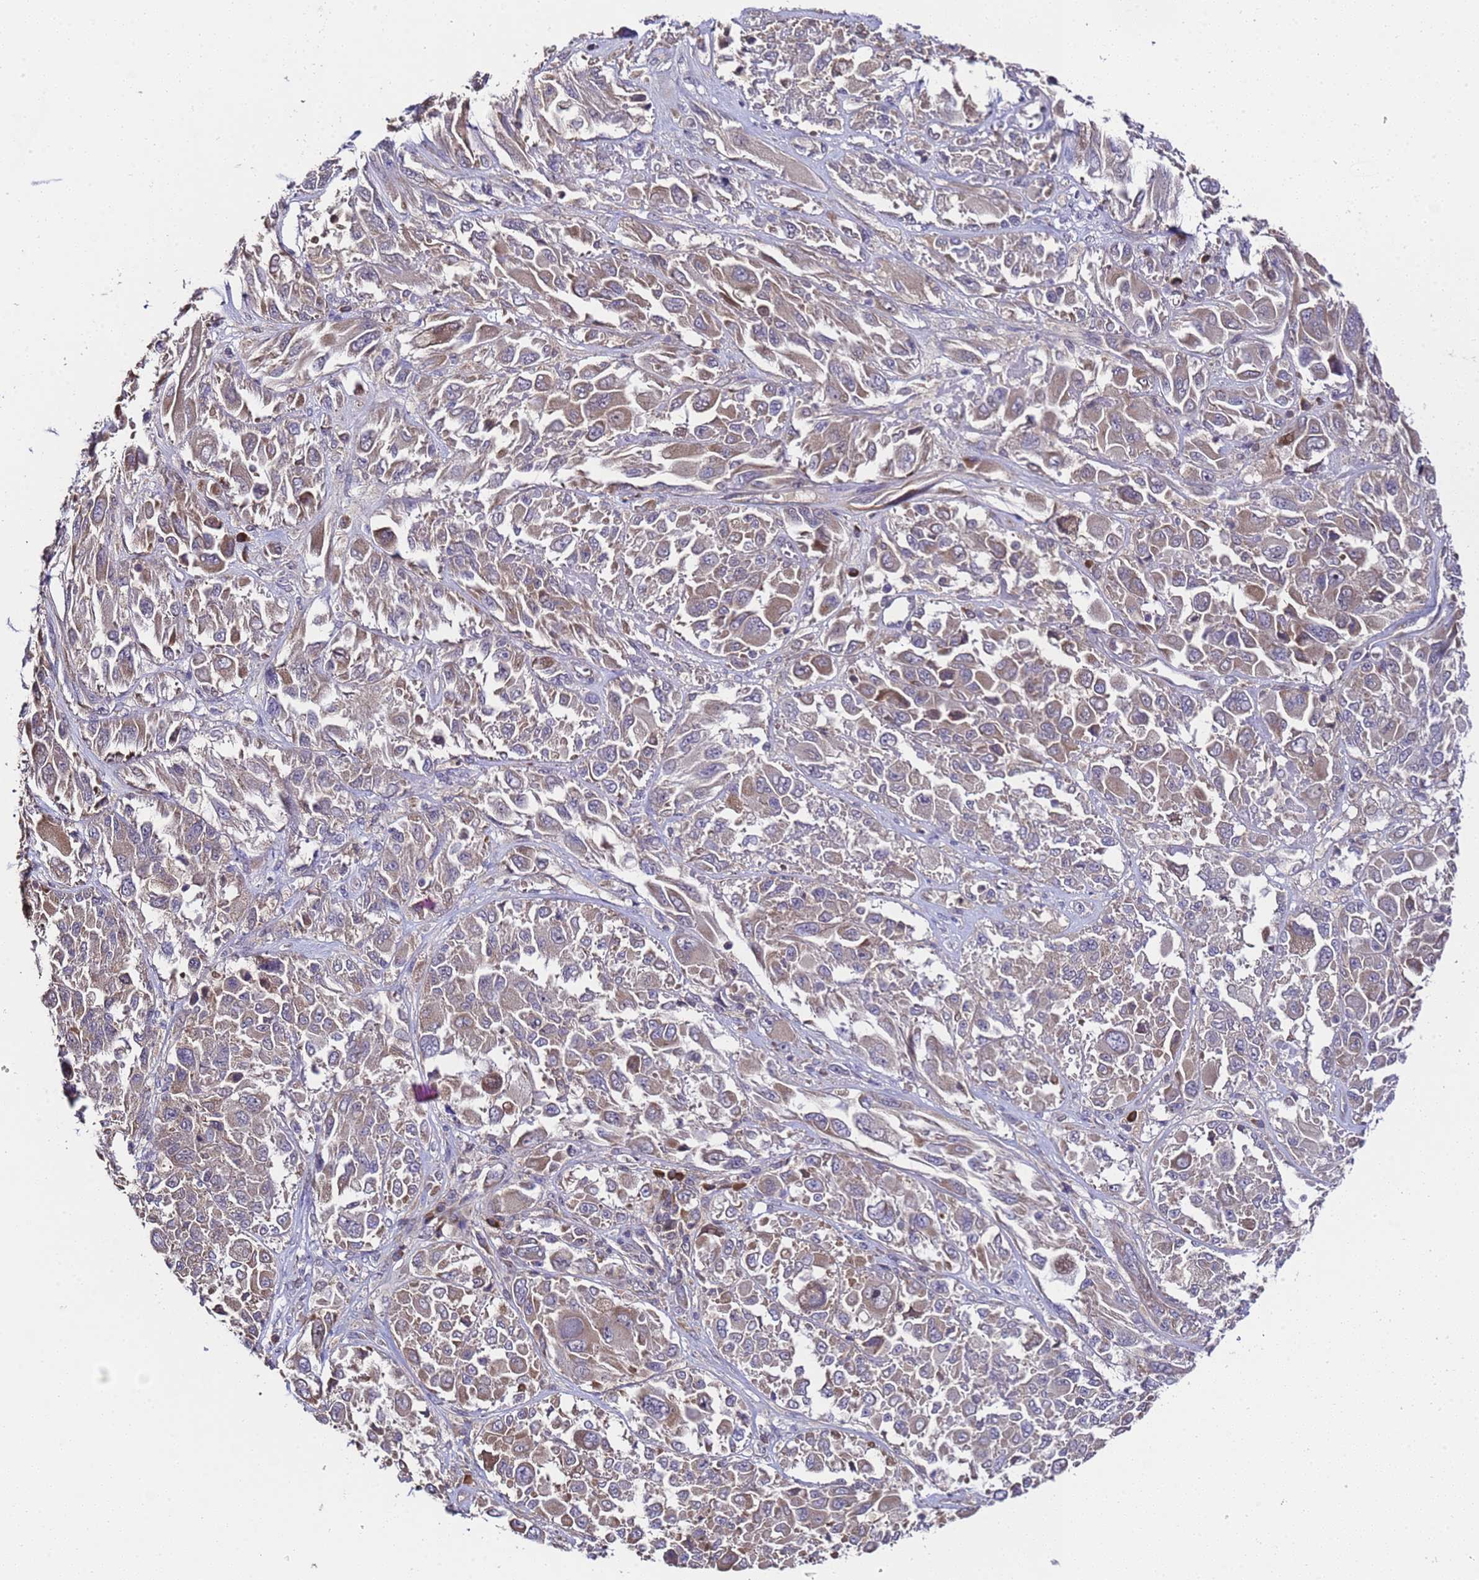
{"staining": {"intensity": "weak", "quantity": "25%-75%", "location": "cytoplasmic/membranous"}, "tissue": "melanoma", "cell_type": "Tumor cells", "image_type": "cancer", "snomed": [{"axis": "morphology", "description": "Malignant melanoma, NOS"}, {"axis": "topography", "description": "Skin"}], "caption": "Brown immunohistochemical staining in human malignant melanoma demonstrates weak cytoplasmic/membranous staining in about 25%-75% of tumor cells.", "gene": "ALG3", "patient": {"sex": "female", "age": 91}}